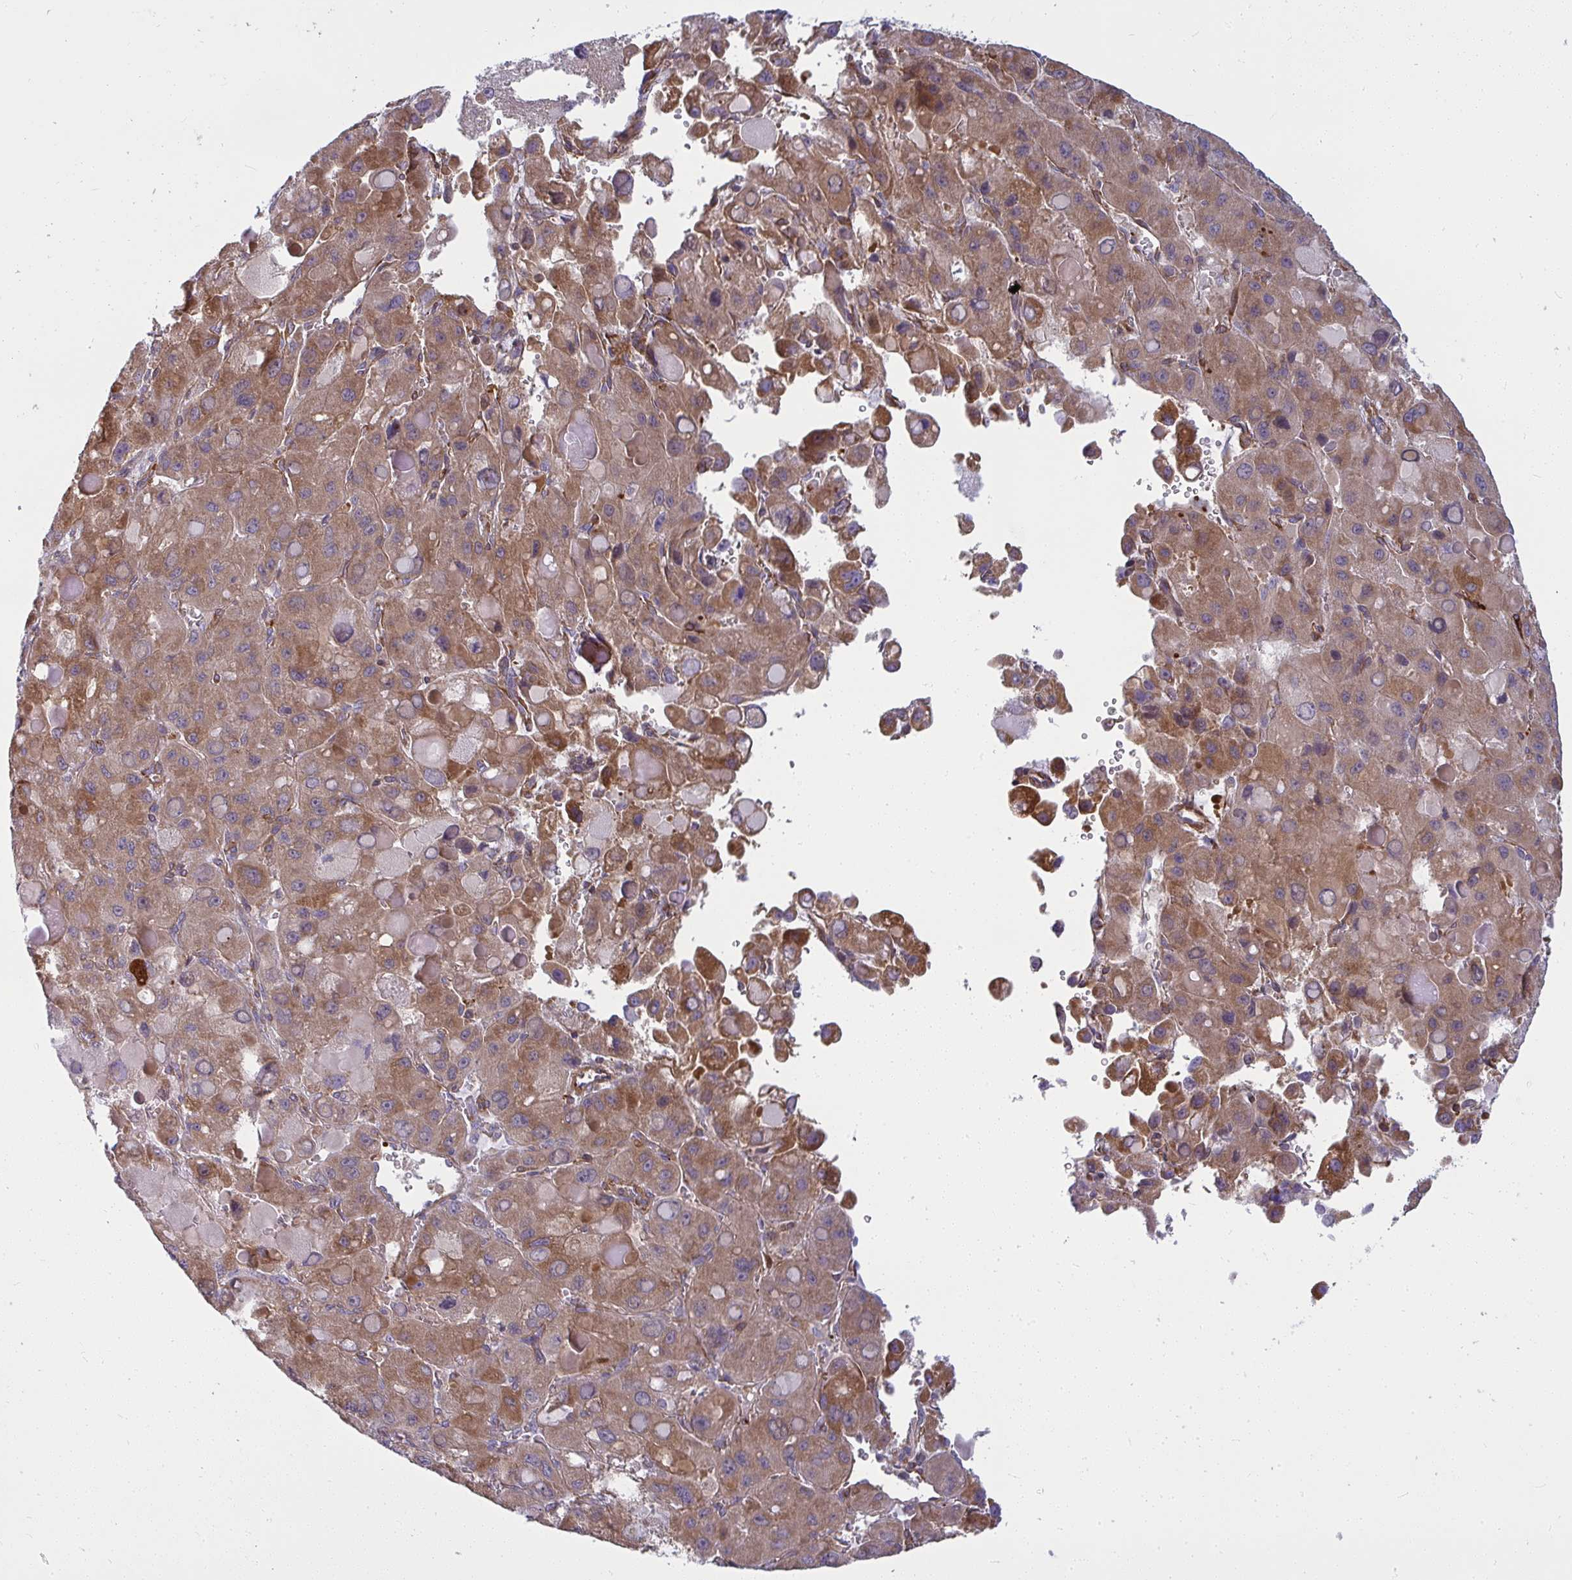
{"staining": {"intensity": "moderate", "quantity": ">75%", "location": "cytoplasmic/membranous"}, "tissue": "liver cancer", "cell_type": "Tumor cells", "image_type": "cancer", "snomed": [{"axis": "morphology", "description": "Carcinoma, Hepatocellular, NOS"}, {"axis": "topography", "description": "Liver"}], "caption": "An IHC micrograph of neoplastic tissue is shown. Protein staining in brown labels moderate cytoplasmic/membranous positivity in liver hepatocellular carcinoma within tumor cells.", "gene": "IFIT3", "patient": {"sex": "male", "age": 27}}